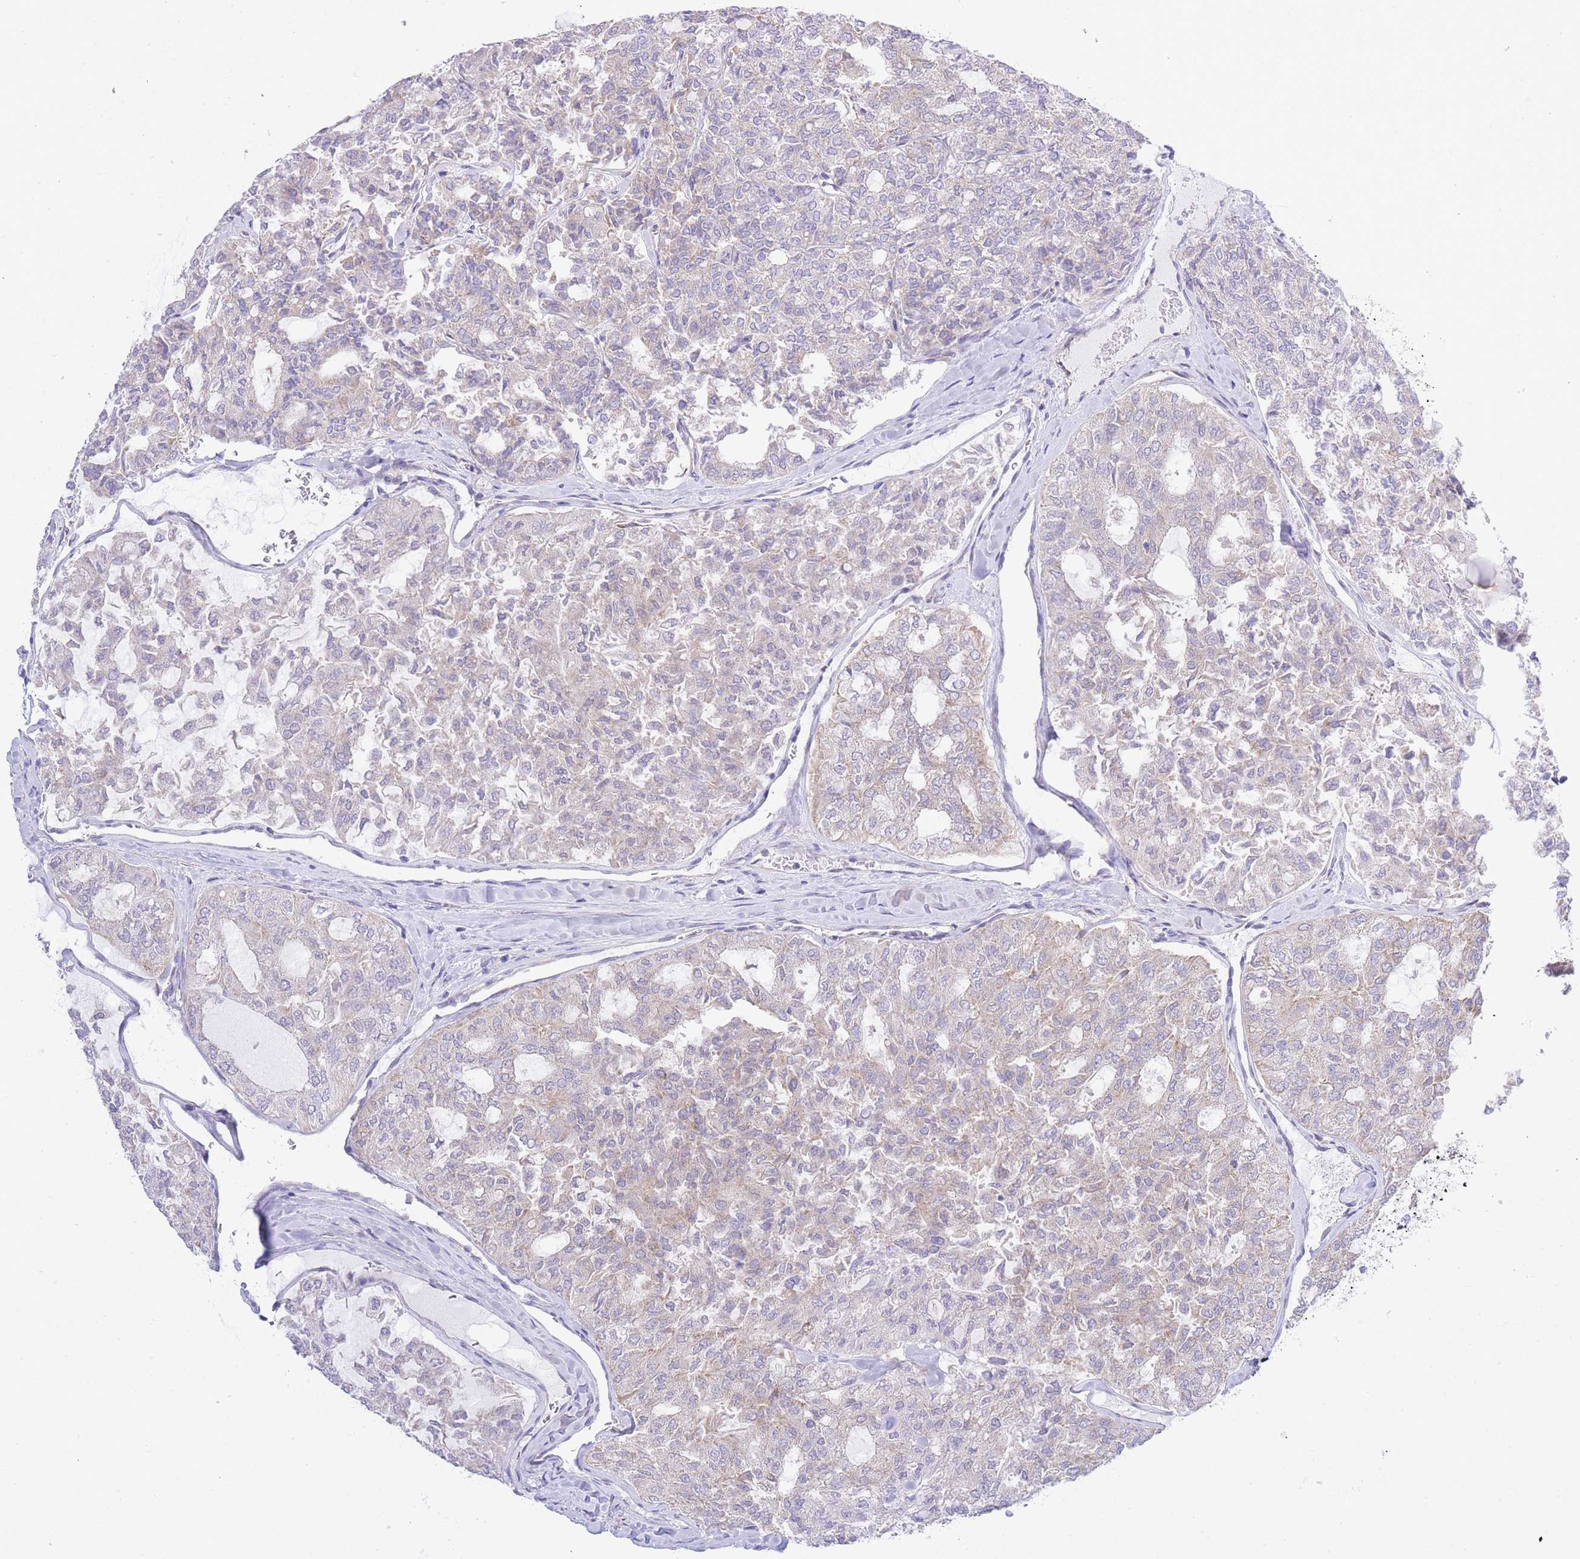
{"staining": {"intensity": "weak", "quantity": "<25%", "location": "cytoplasmic/membranous"}, "tissue": "thyroid cancer", "cell_type": "Tumor cells", "image_type": "cancer", "snomed": [{"axis": "morphology", "description": "Follicular adenoma carcinoma, NOS"}, {"axis": "topography", "description": "Thyroid gland"}], "caption": "High magnification brightfield microscopy of thyroid cancer stained with DAB (brown) and counterstained with hematoxylin (blue): tumor cells show no significant expression.", "gene": "CTBP1", "patient": {"sex": "male", "age": 75}}